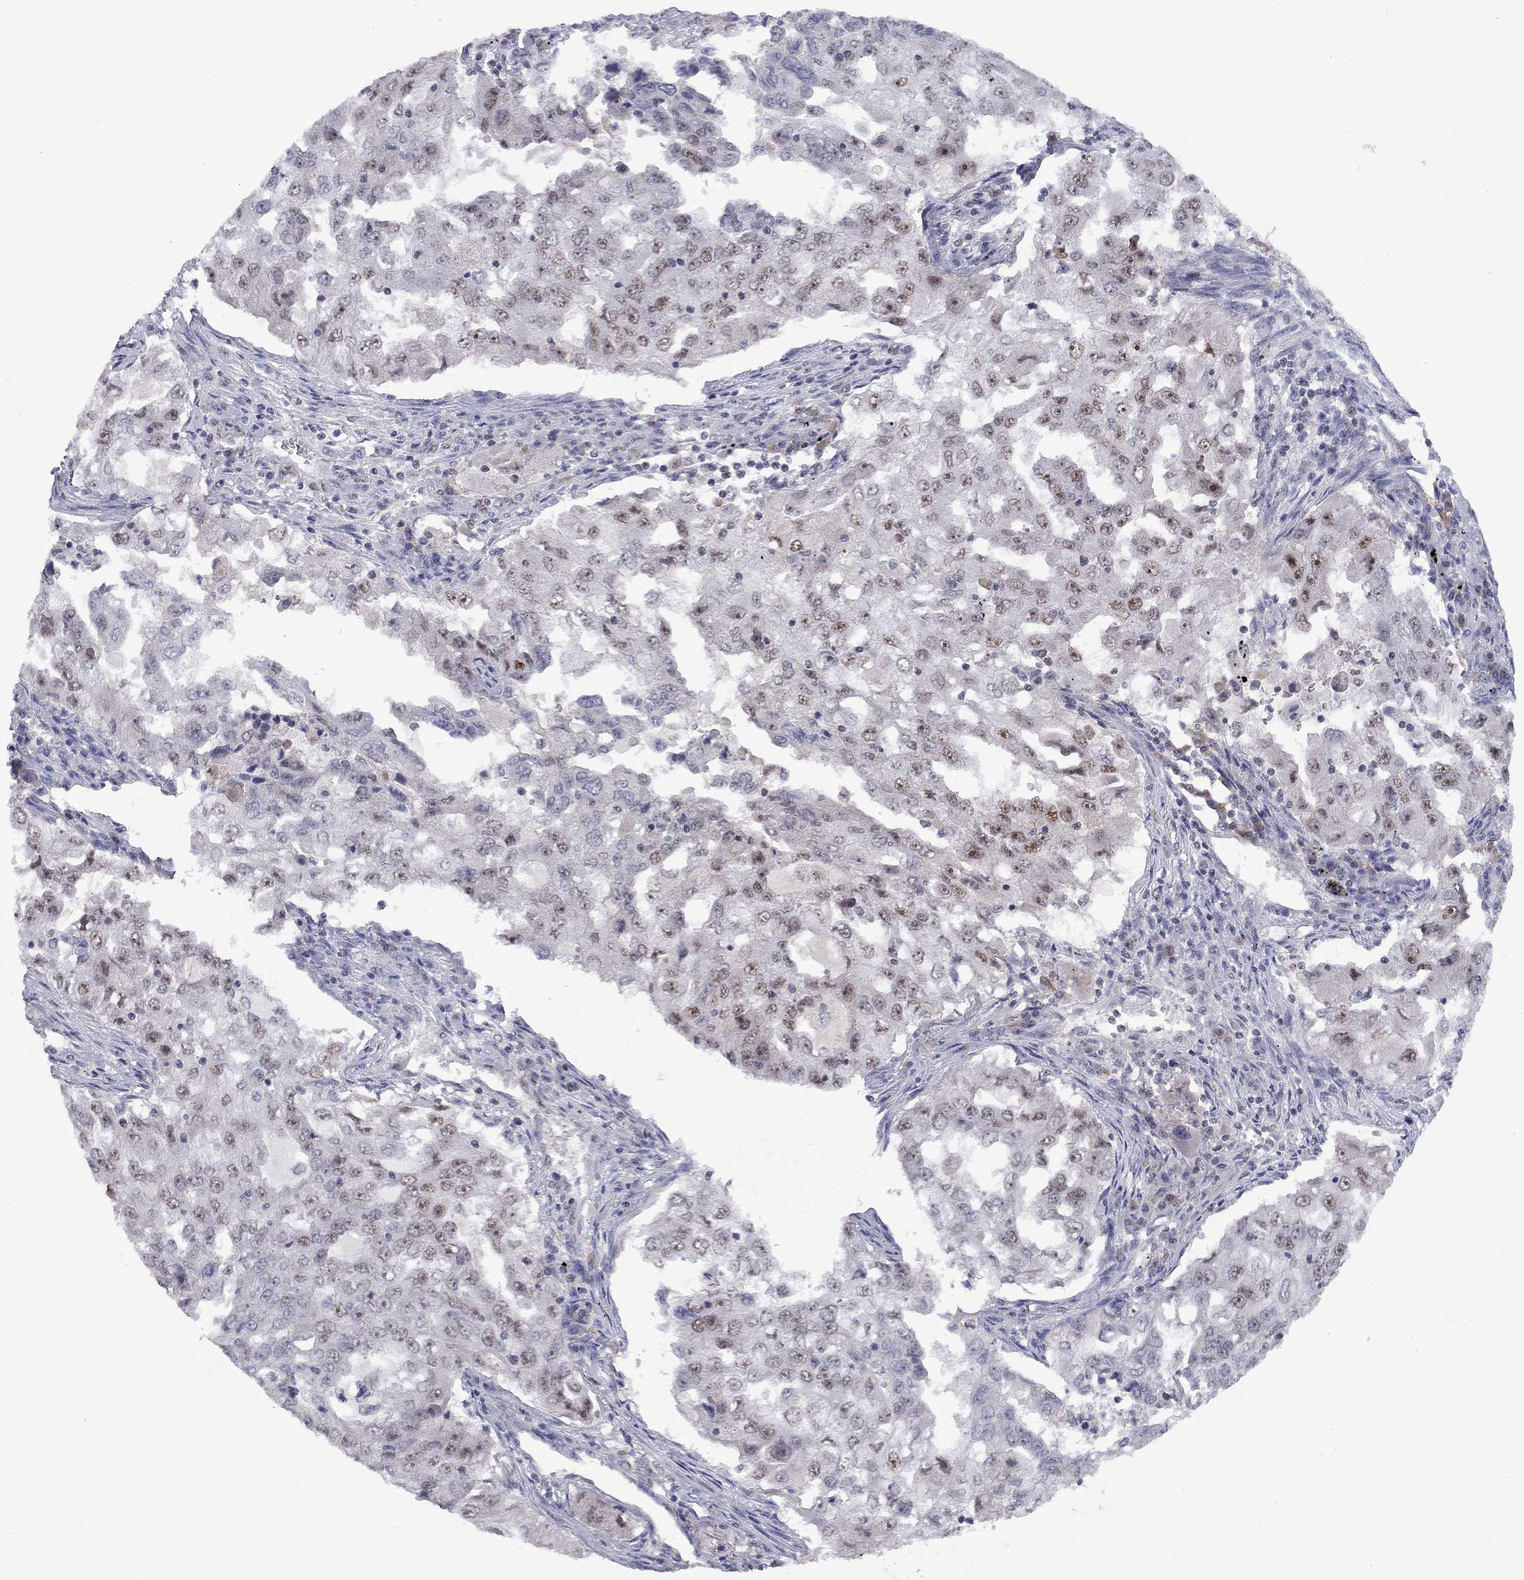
{"staining": {"intensity": "moderate", "quantity": "<25%", "location": "nuclear"}, "tissue": "lung cancer", "cell_type": "Tumor cells", "image_type": "cancer", "snomed": [{"axis": "morphology", "description": "Adenocarcinoma, NOS"}, {"axis": "topography", "description": "Lung"}], "caption": "This is an image of IHC staining of lung adenocarcinoma, which shows moderate positivity in the nuclear of tumor cells.", "gene": "SPOUT1", "patient": {"sex": "female", "age": 61}}